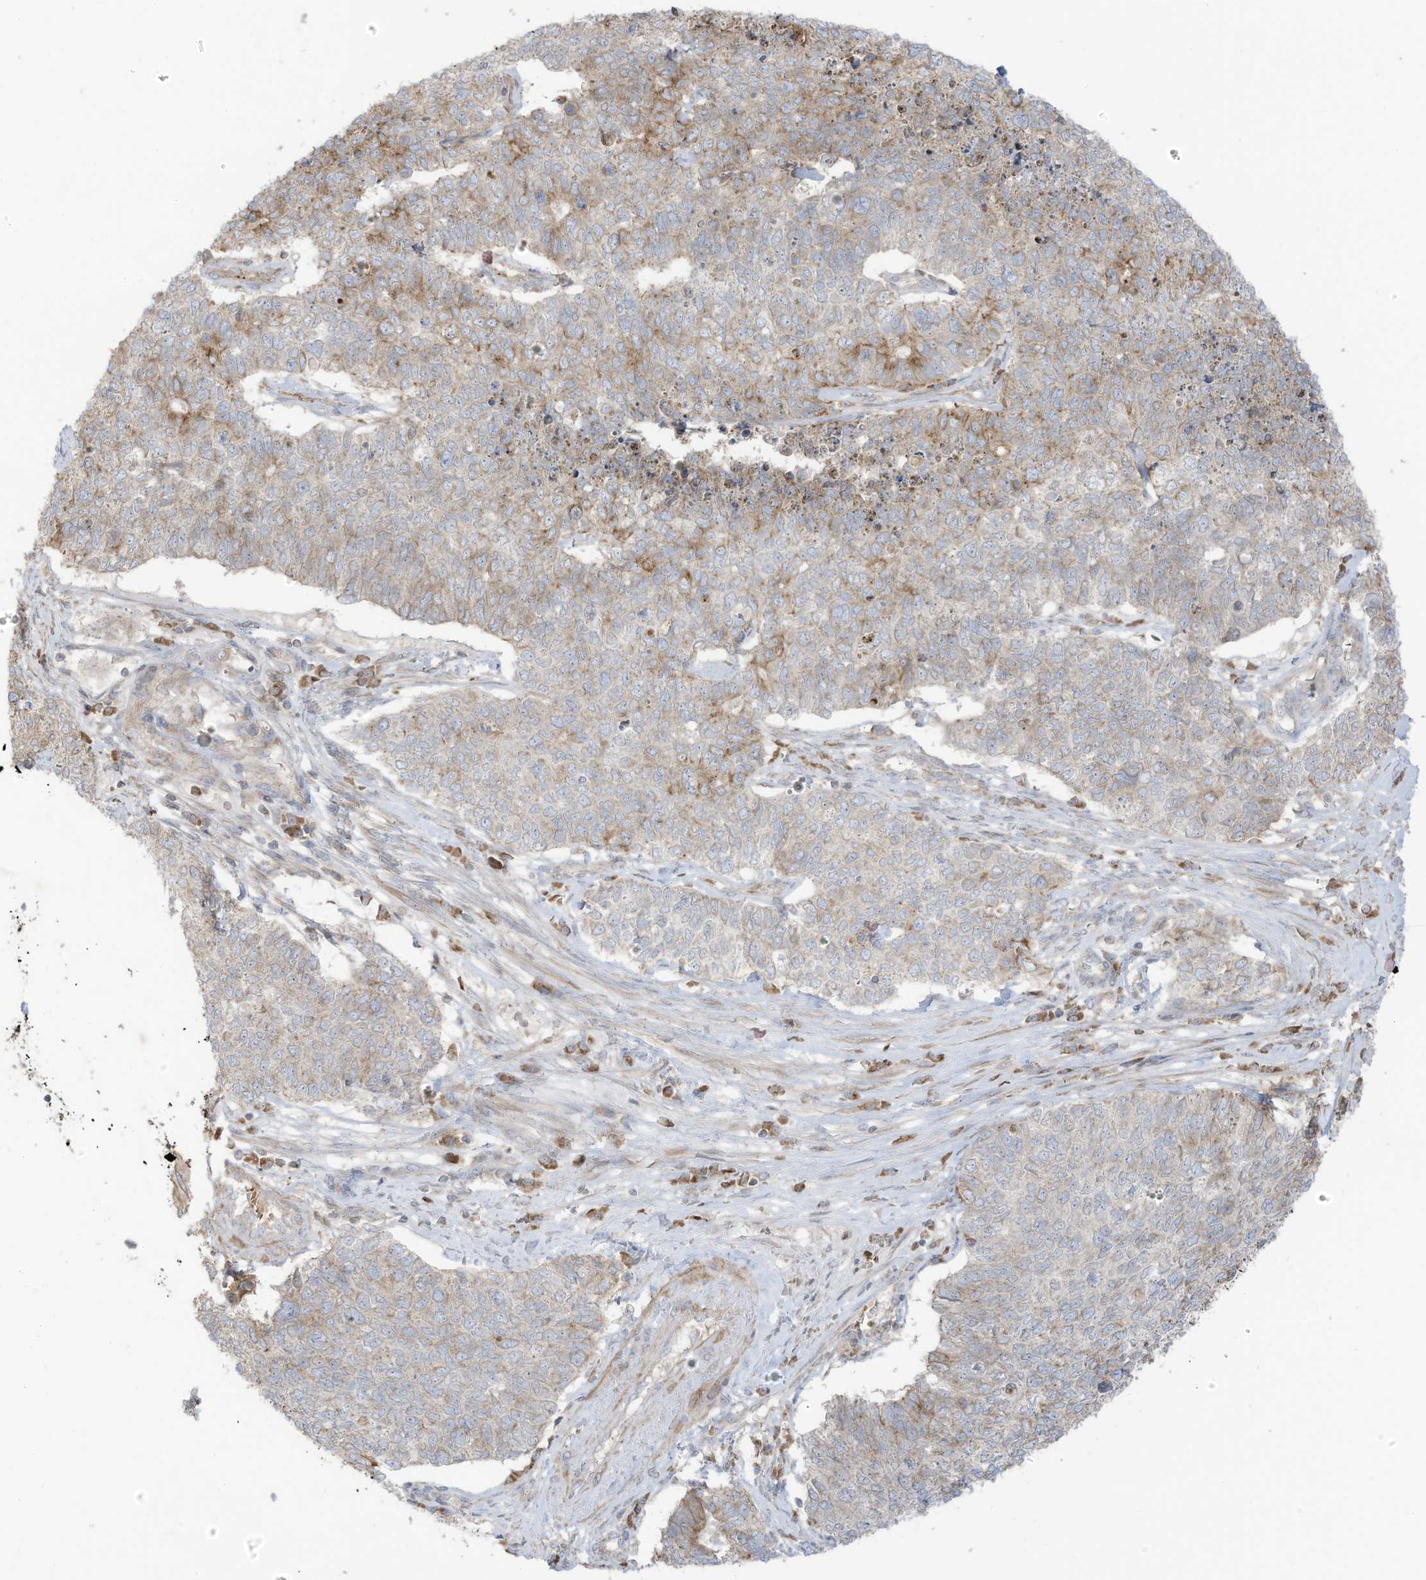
{"staining": {"intensity": "moderate", "quantity": "<25%", "location": "cytoplasmic/membranous"}, "tissue": "cervical cancer", "cell_type": "Tumor cells", "image_type": "cancer", "snomed": [{"axis": "morphology", "description": "Squamous cell carcinoma, NOS"}, {"axis": "topography", "description": "Cervix"}], "caption": "Cervical cancer (squamous cell carcinoma) stained with IHC exhibits moderate cytoplasmic/membranous positivity in about <25% of tumor cells.", "gene": "CGAS", "patient": {"sex": "female", "age": 63}}